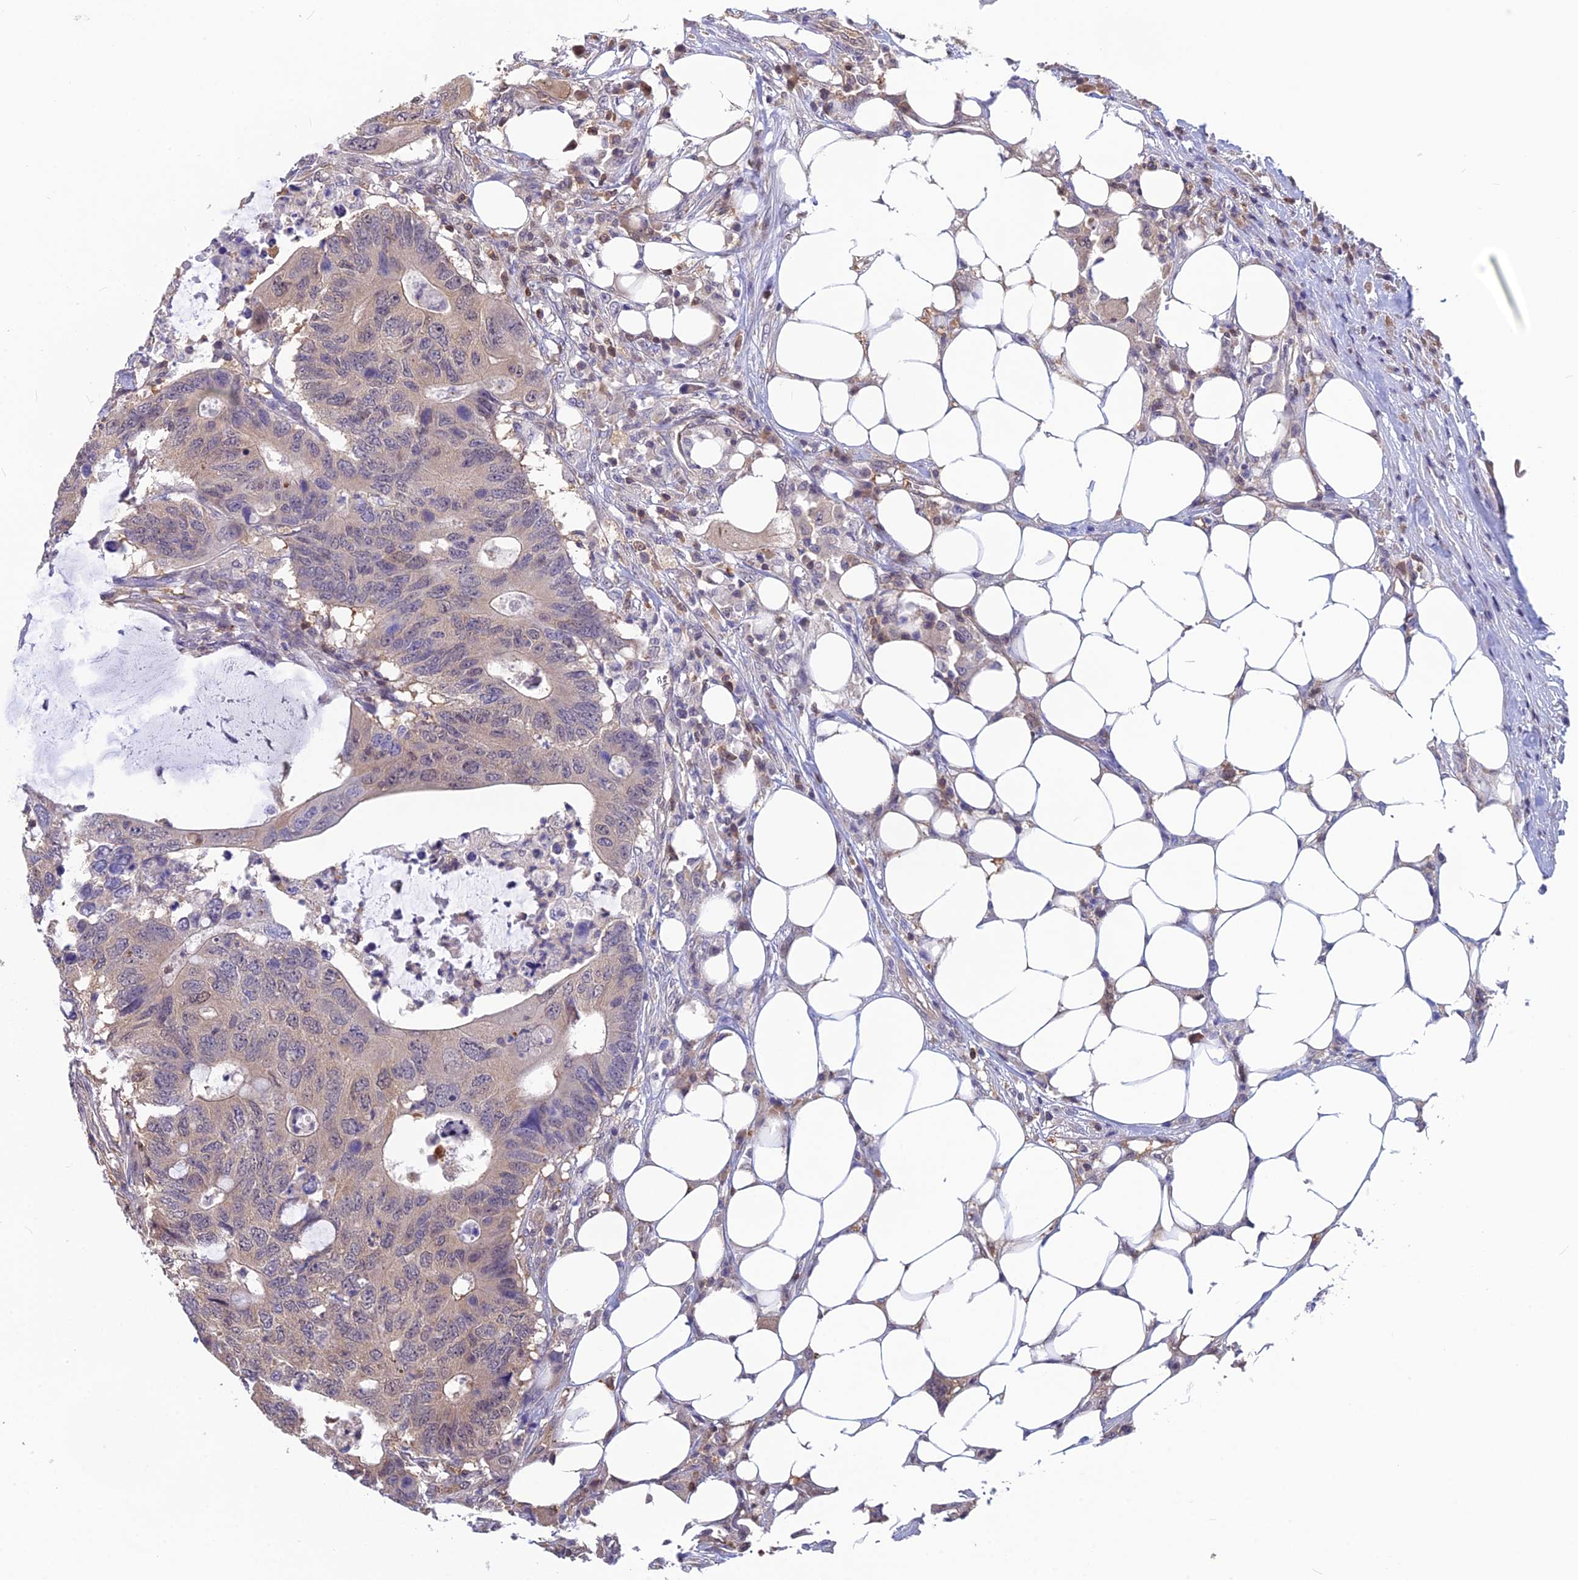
{"staining": {"intensity": "weak", "quantity": "<25%", "location": "cytoplasmic/membranous"}, "tissue": "colorectal cancer", "cell_type": "Tumor cells", "image_type": "cancer", "snomed": [{"axis": "morphology", "description": "Adenocarcinoma, NOS"}, {"axis": "topography", "description": "Colon"}], "caption": "A high-resolution histopathology image shows IHC staining of colorectal adenocarcinoma, which shows no significant expression in tumor cells.", "gene": "HINT1", "patient": {"sex": "male", "age": 71}}